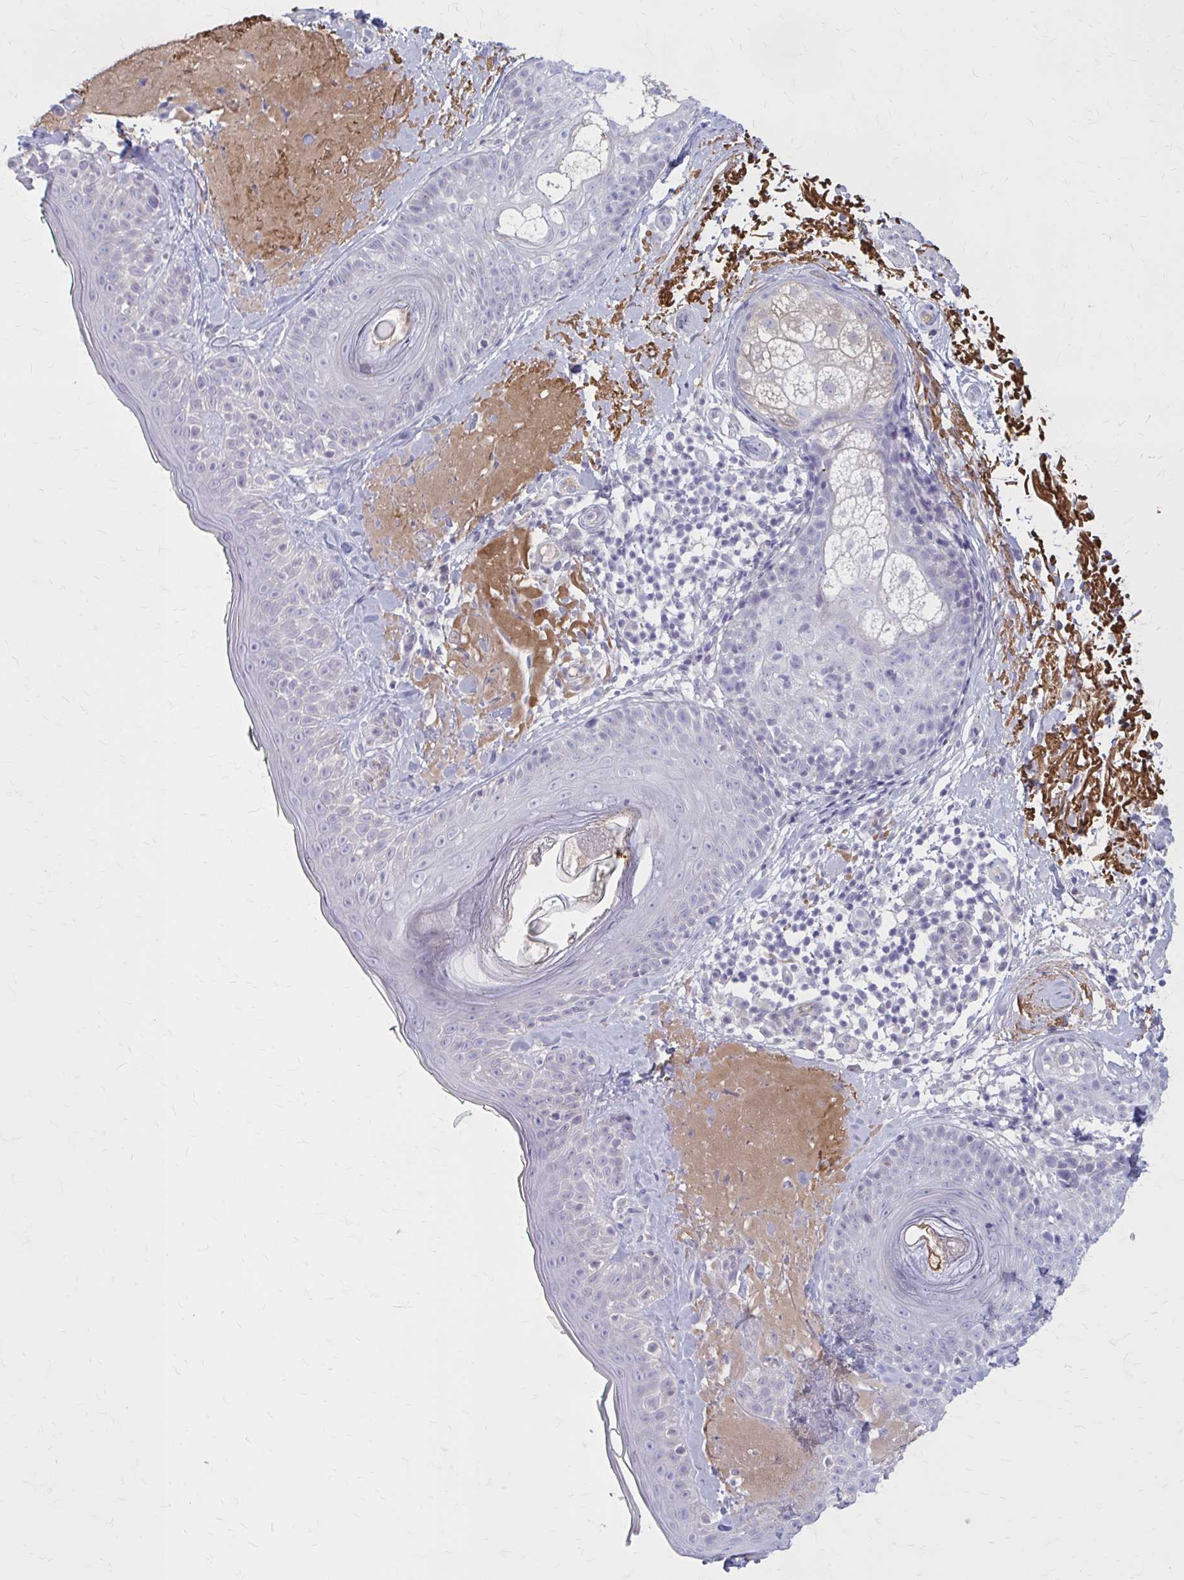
{"staining": {"intensity": "negative", "quantity": "none", "location": "none"}, "tissue": "skin", "cell_type": "Fibroblasts", "image_type": "normal", "snomed": [{"axis": "morphology", "description": "Normal tissue, NOS"}, {"axis": "topography", "description": "Skin"}], "caption": "Immunohistochemistry image of benign human skin stained for a protein (brown), which exhibits no positivity in fibroblasts. The staining is performed using DAB brown chromogen with nuclei counter-stained in using hematoxylin.", "gene": "SERPIND1", "patient": {"sex": "male", "age": 73}}